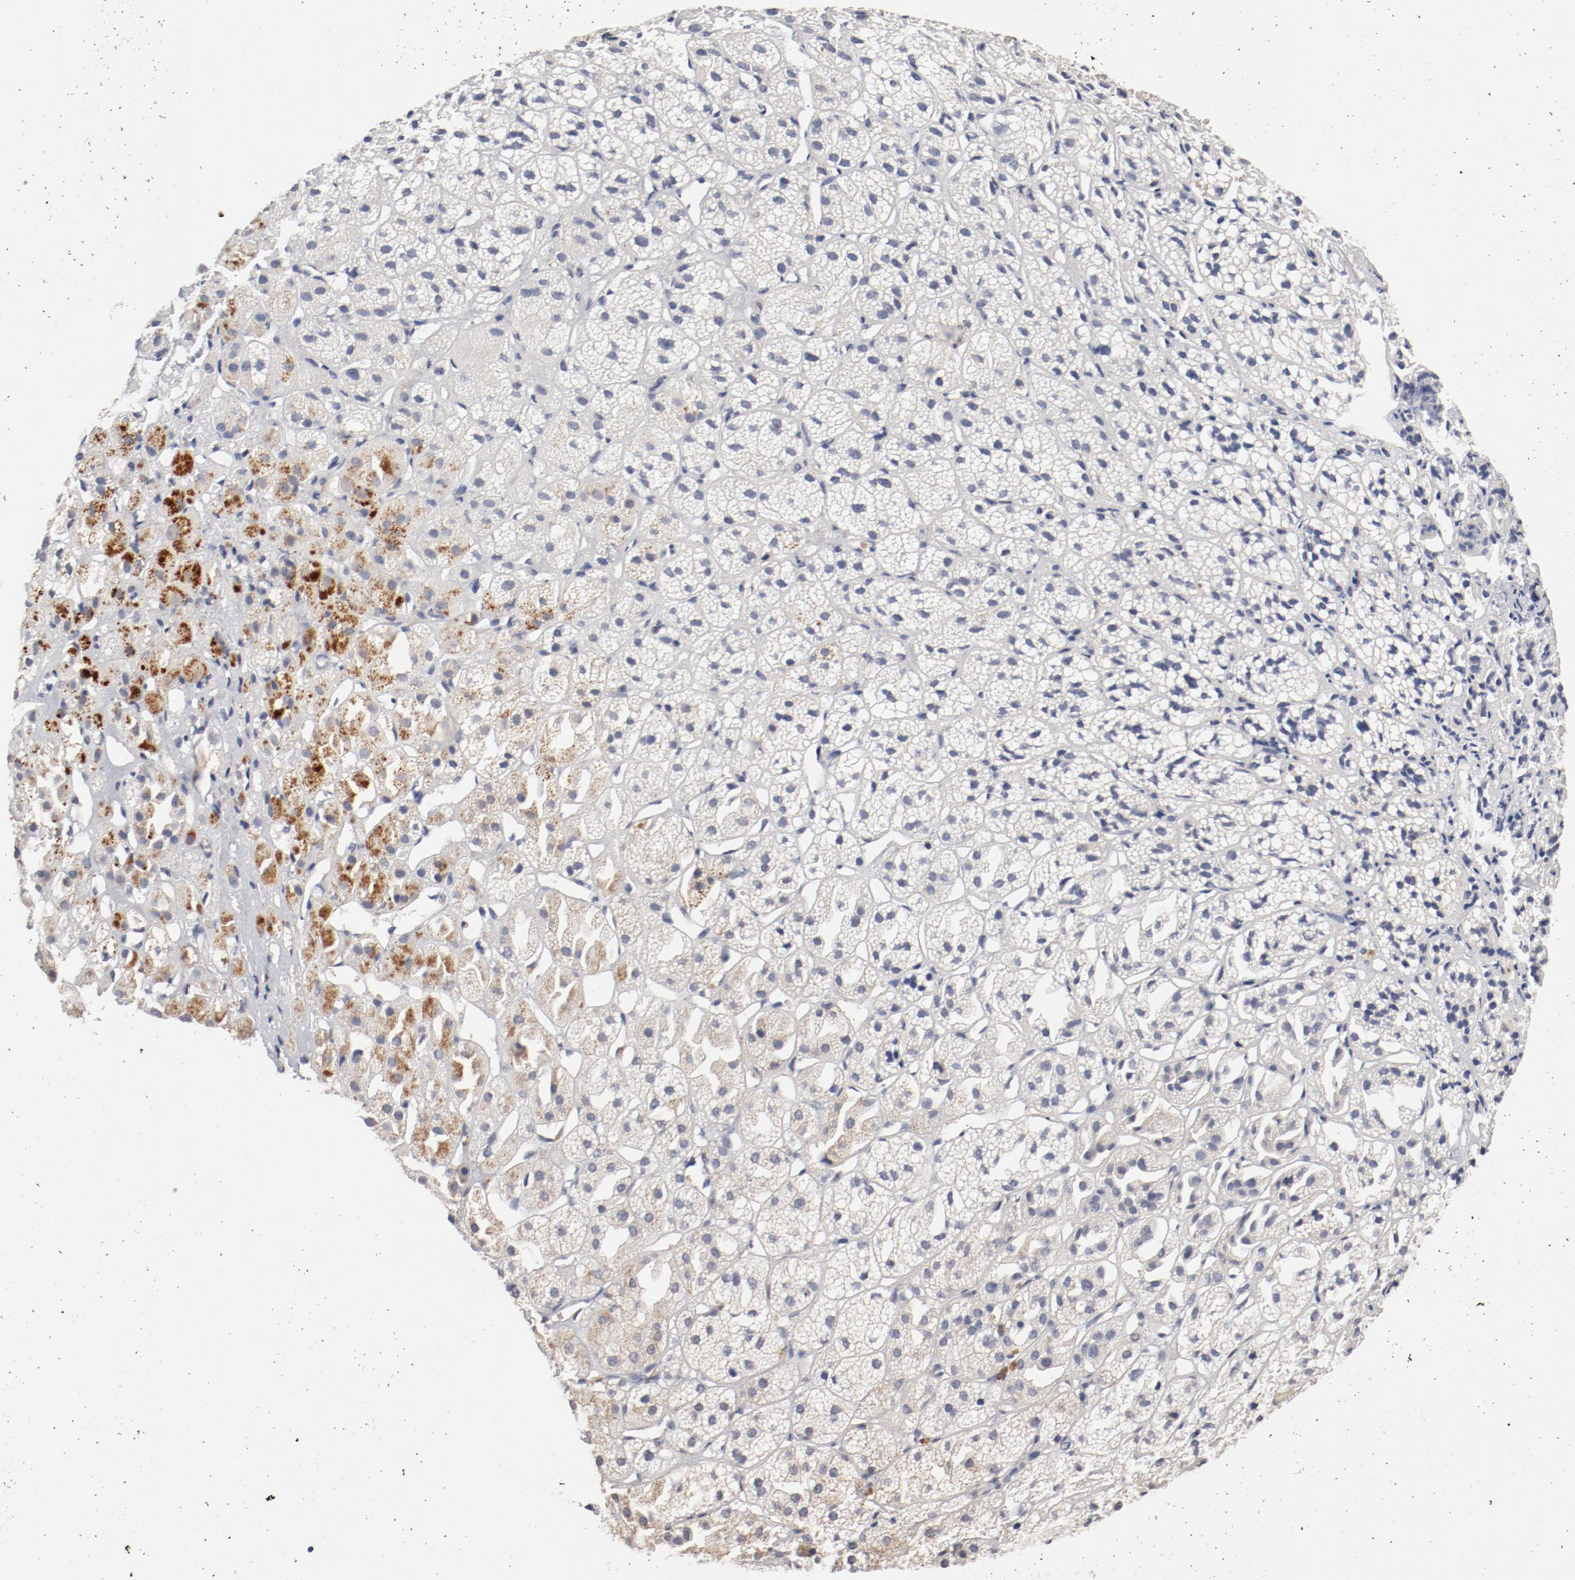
{"staining": {"intensity": "moderate", "quantity": "<25%", "location": "cytoplasmic/membranous"}, "tissue": "adrenal gland", "cell_type": "Glandular cells", "image_type": "normal", "snomed": [{"axis": "morphology", "description": "Normal tissue, NOS"}, {"axis": "topography", "description": "Adrenal gland"}], "caption": "Moderate cytoplasmic/membranous staining for a protein is present in approximately <25% of glandular cells of normal adrenal gland using immunohistochemistry (IHC).", "gene": "CBL", "patient": {"sex": "female", "age": 71}}